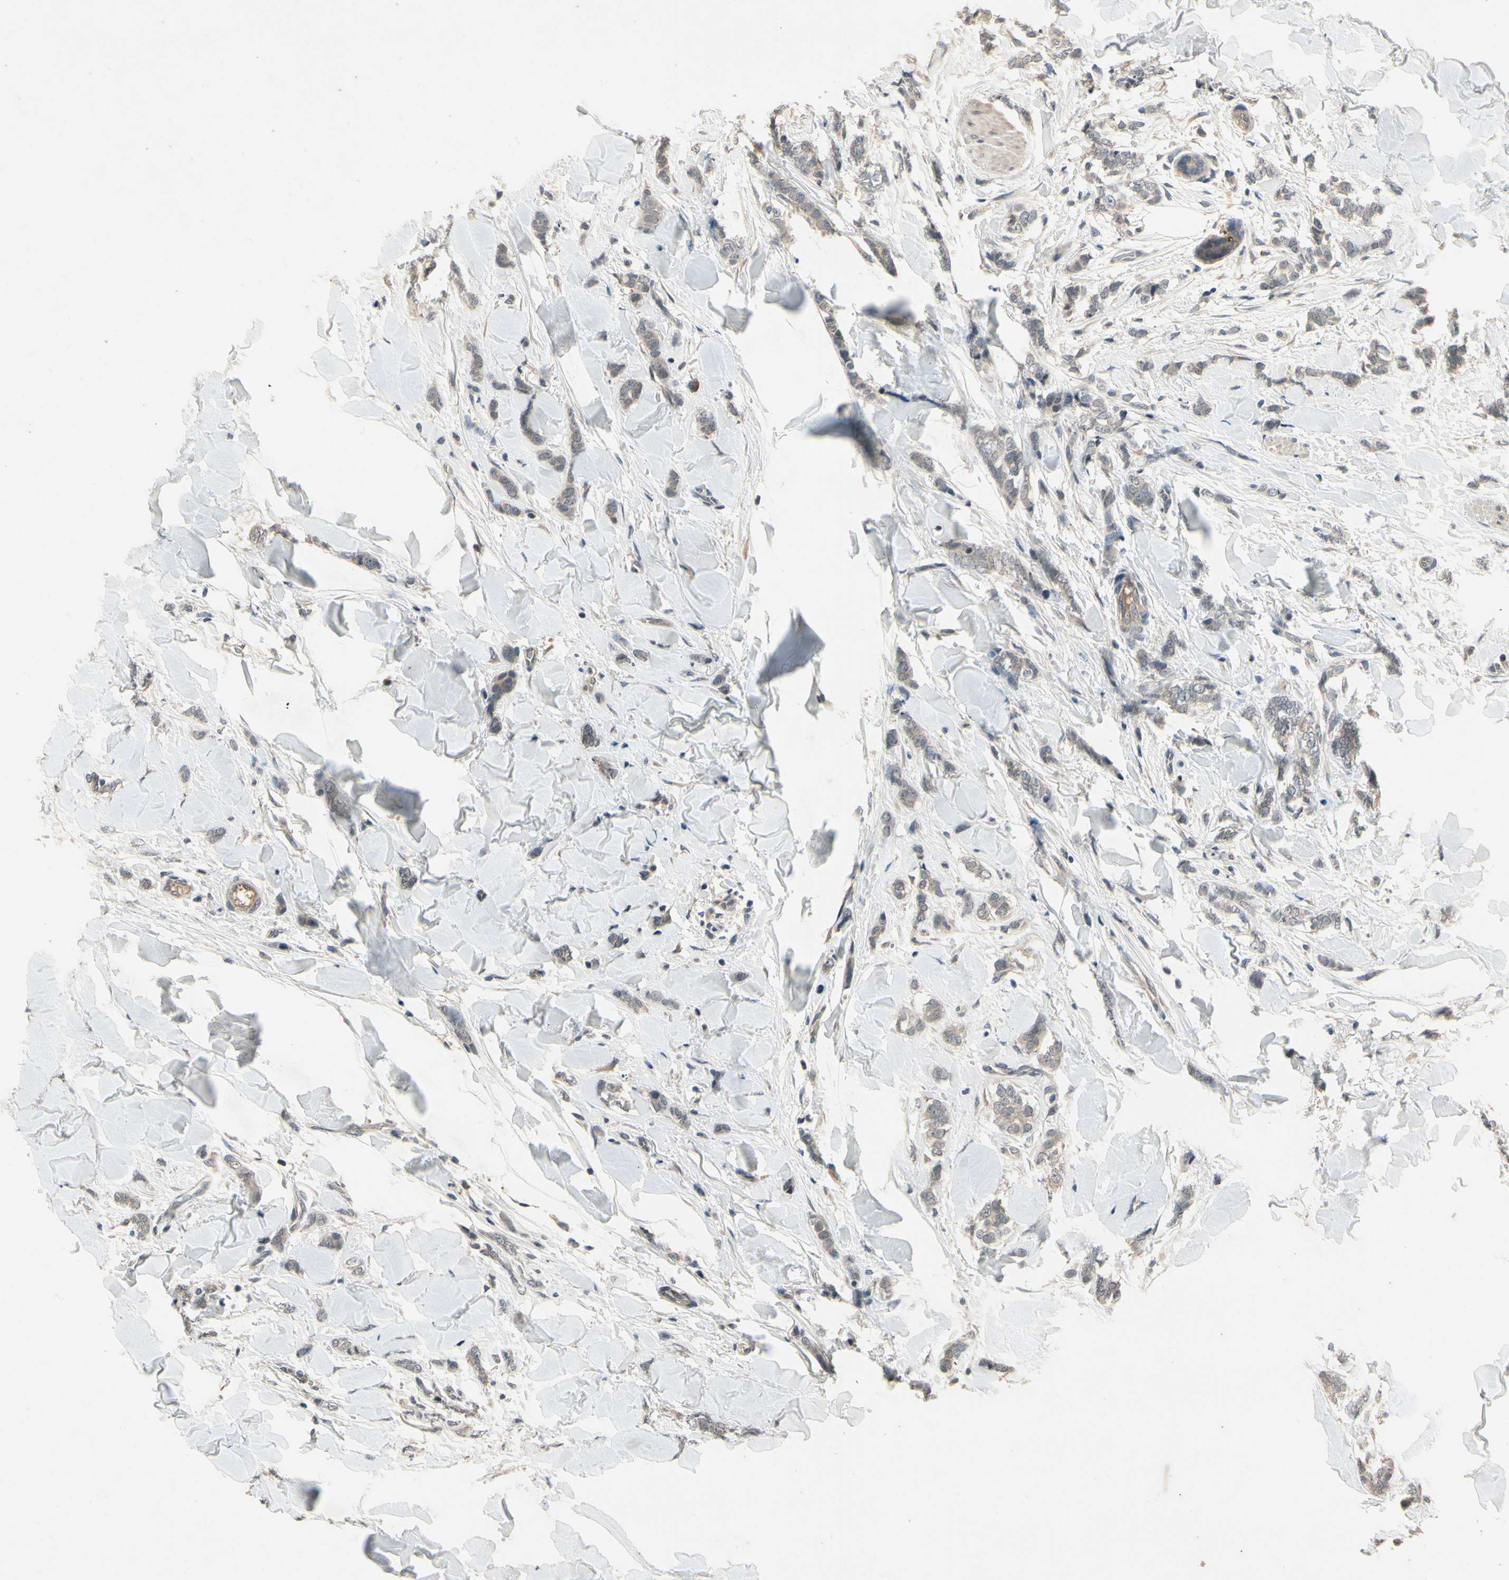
{"staining": {"intensity": "weak", "quantity": ">75%", "location": "cytoplasmic/membranous"}, "tissue": "breast cancer", "cell_type": "Tumor cells", "image_type": "cancer", "snomed": [{"axis": "morphology", "description": "Lobular carcinoma"}, {"axis": "topography", "description": "Skin"}, {"axis": "topography", "description": "Breast"}], "caption": "DAB (3,3'-diaminobenzidine) immunohistochemical staining of lobular carcinoma (breast) exhibits weak cytoplasmic/membranous protein positivity in about >75% of tumor cells.", "gene": "DPY19L3", "patient": {"sex": "female", "age": 46}}